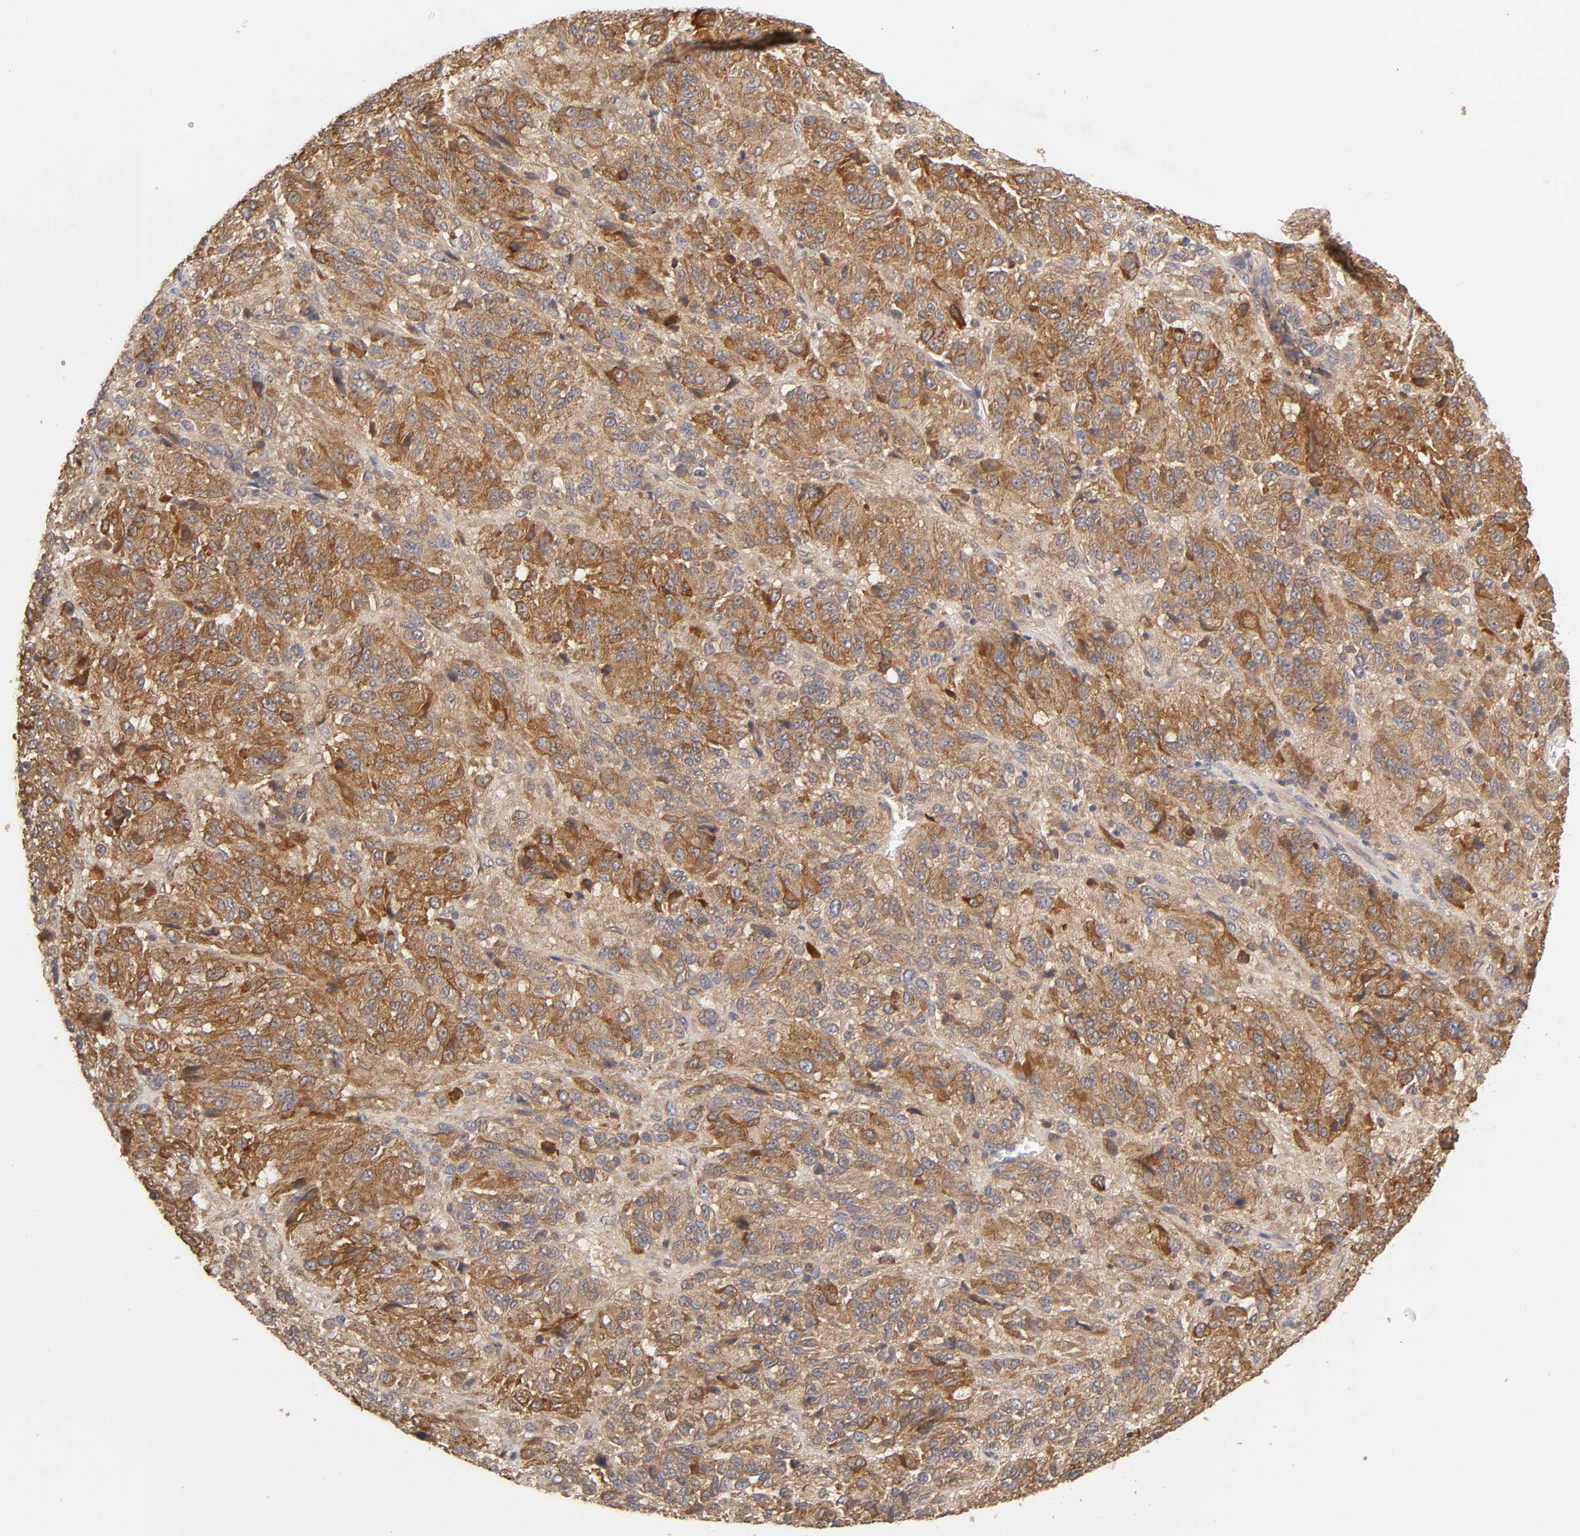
{"staining": {"intensity": "moderate", "quantity": ">75%", "location": "cytoplasmic/membranous"}, "tissue": "melanoma", "cell_type": "Tumor cells", "image_type": "cancer", "snomed": [{"axis": "morphology", "description": "Malignant melanoma, Metastatic site"}, {"axis": "topography", "description": "Lung"}], "caption": "Moderate cytoplasmic/membranous protein staining is appreciated in approximately >75% of tumor cells in melanoma.", "gene": "AP1G2", "patient": {"sex": "male", "age": 64}}